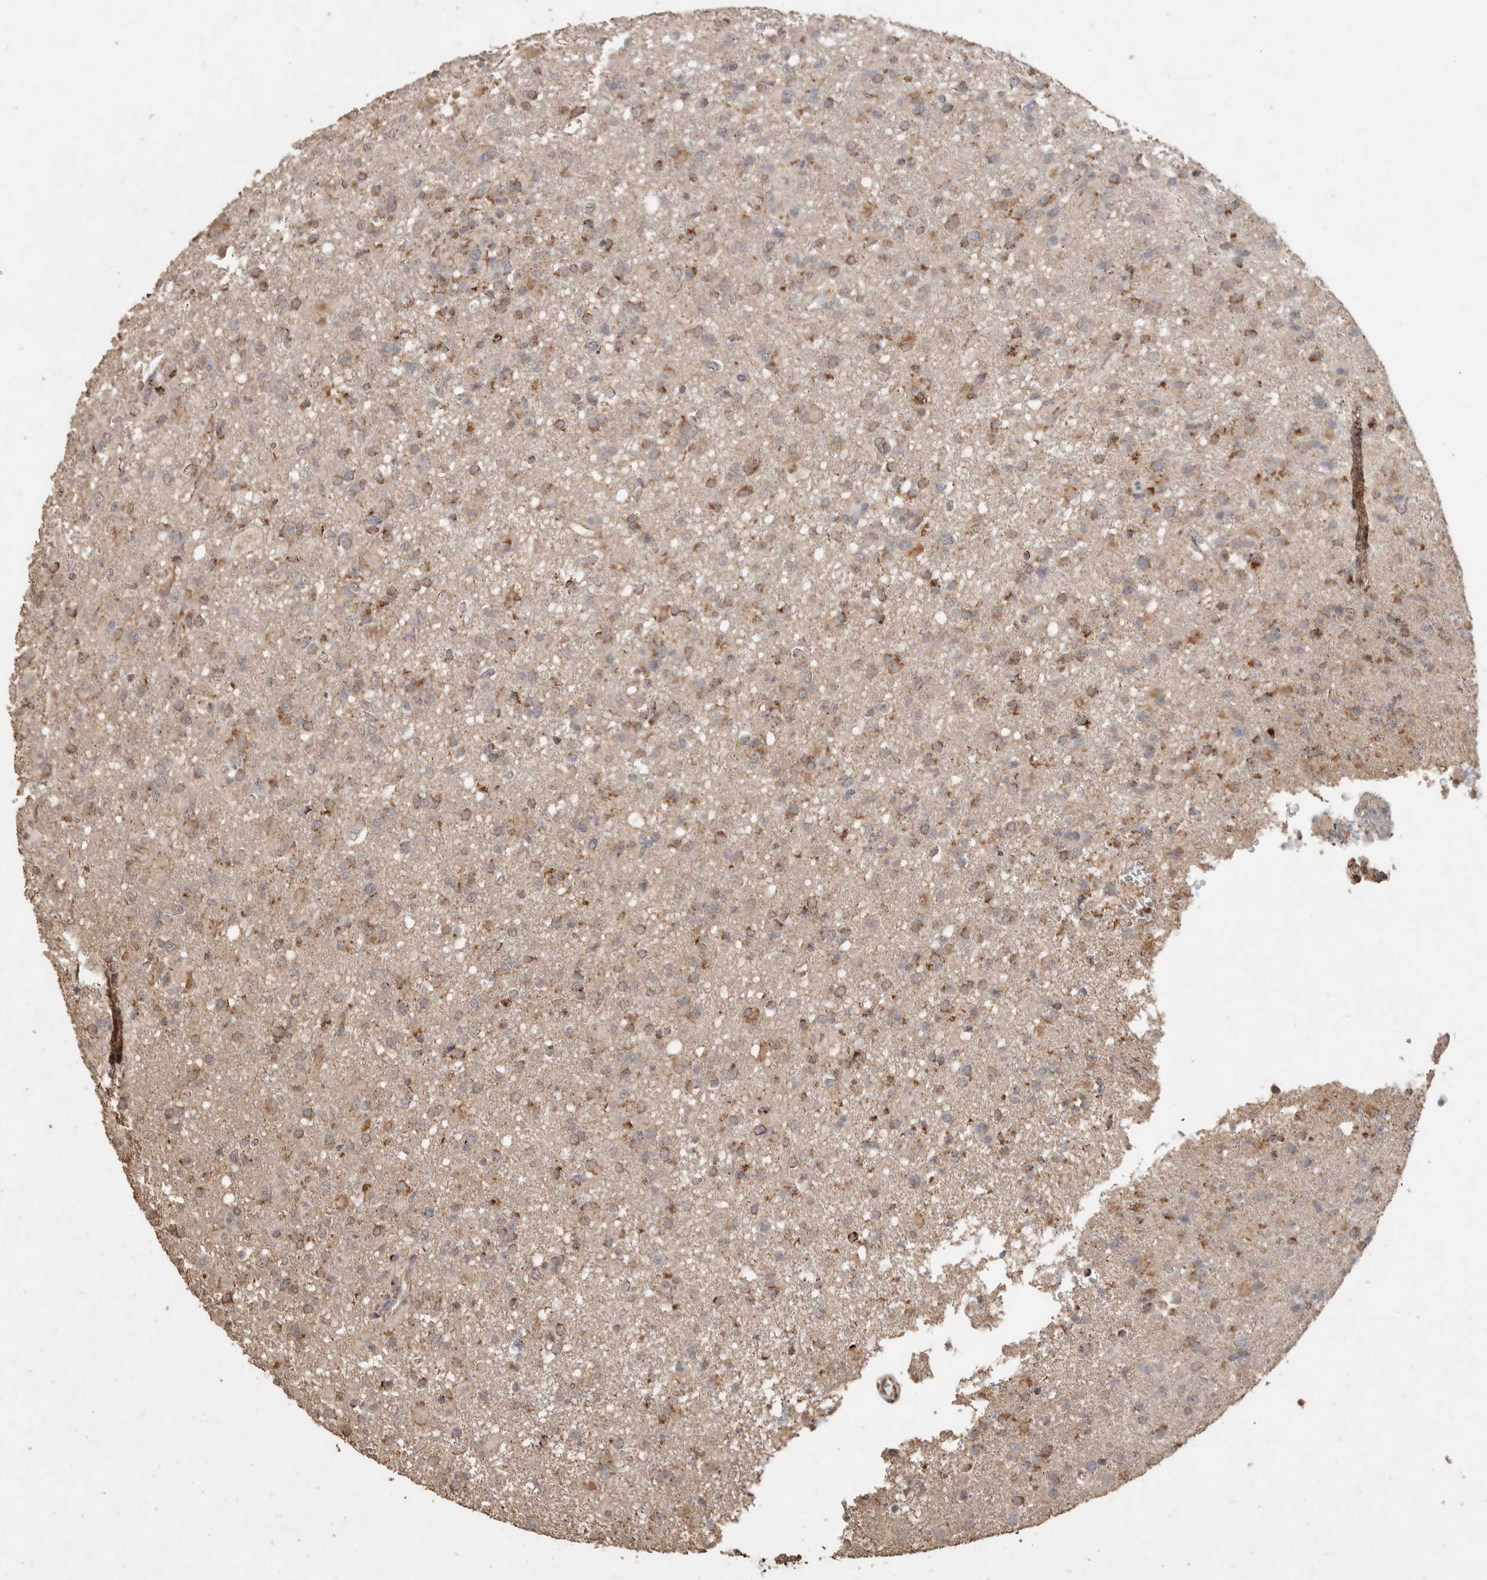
{"staining": {"intensity": "moderate", "quantity": ">75%", "location": "cytoplasmic/membranous"}, "tissue": "glioma", "cell_type": "Tumor cells", "image_type": "cancer", "snomed": [{"axis": "morphology", "description": "Glioma, malignant, High grade"}, {"axis": "topography", "description": "Brain"}], "caption": "A photomicrograph of malignant glioma (high-grade) stained for a protein shows moderate cytoplasmic/membranous brown staining in tumor cells.", "gene": "ACADM", "patient": {"sex": "female", "age": 57}}